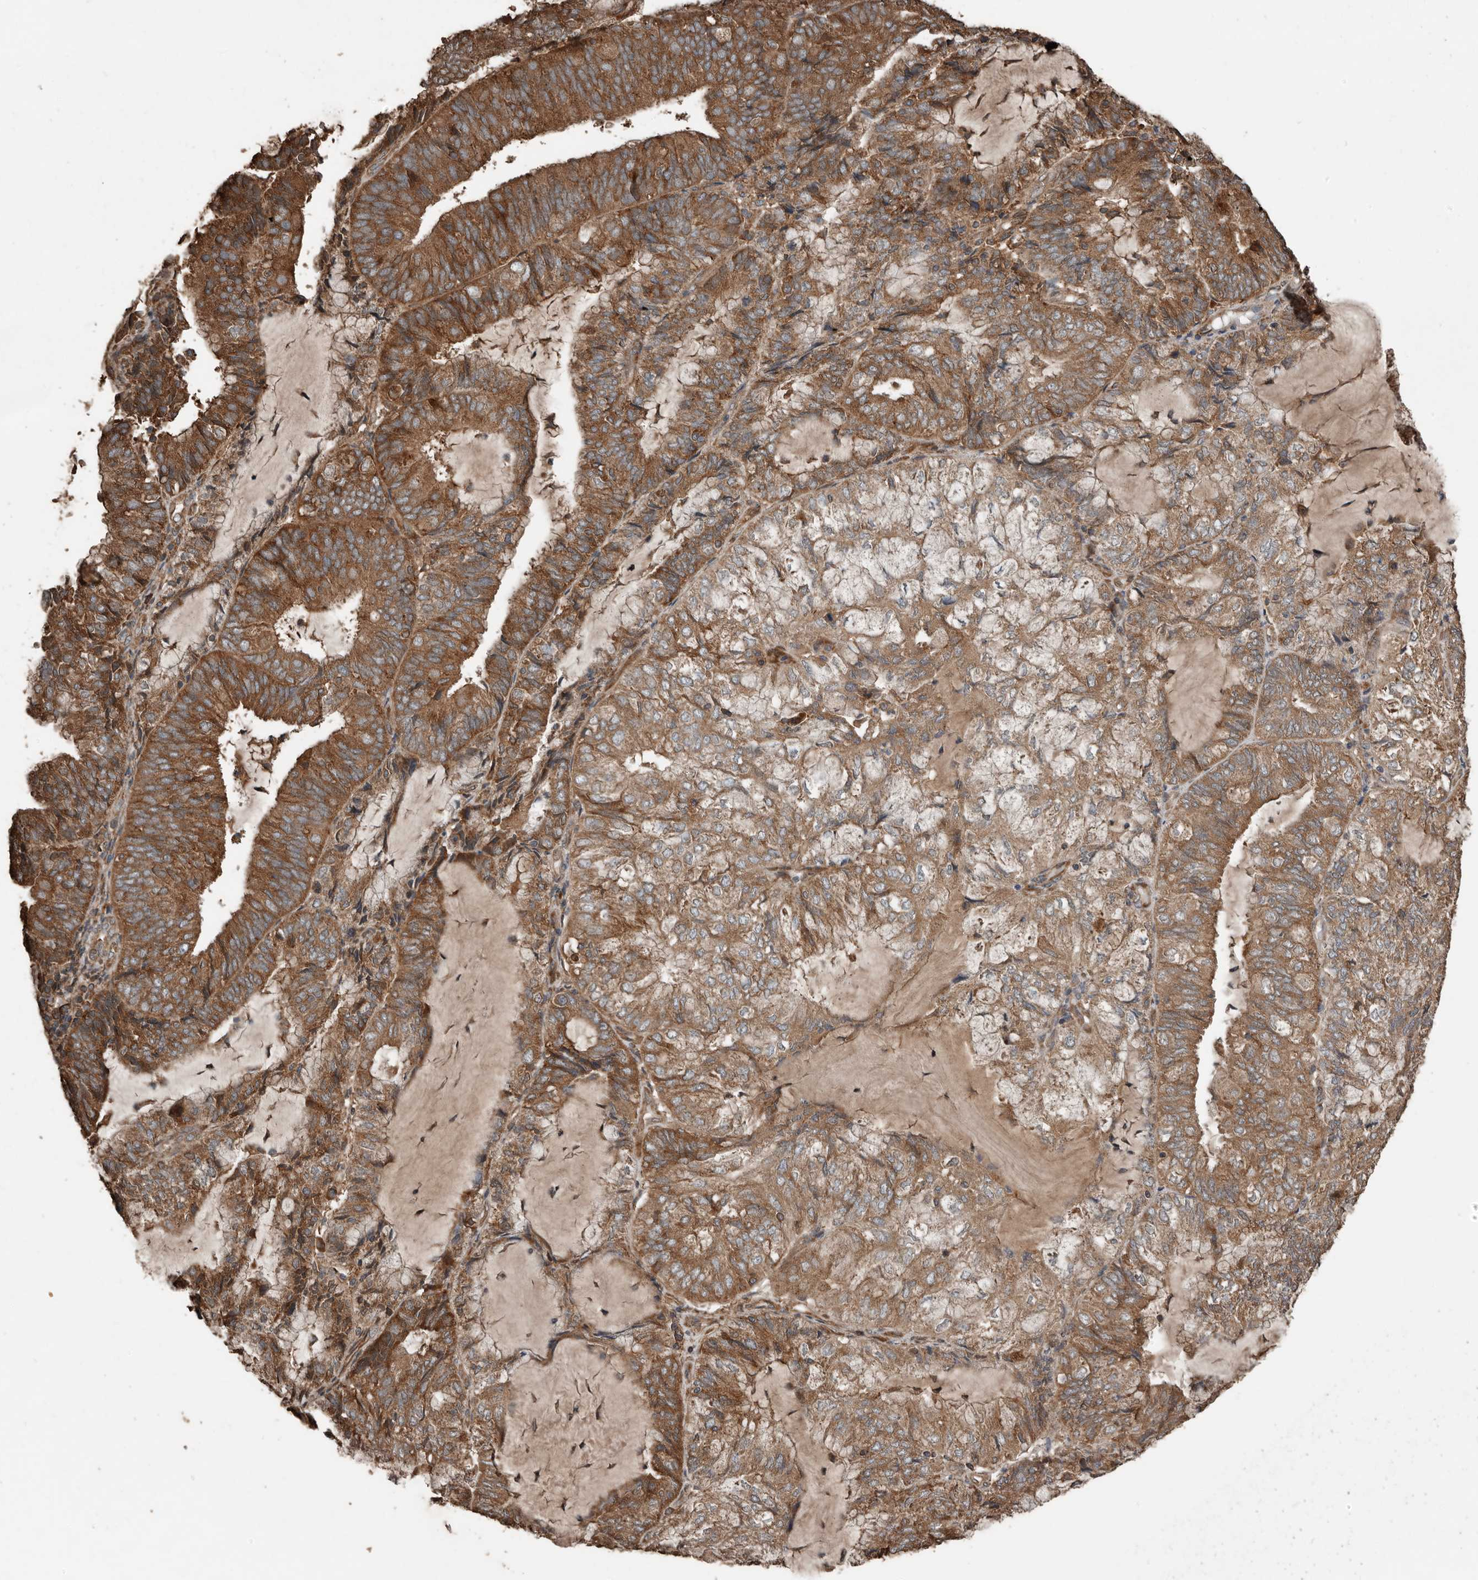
{"staining": {"intensity": "strong", "quantity": ">75%", "location": "cytoplasmic/membranous"}, "tissue": "endometrial cancer", "cell_type": "Tumor cells", "image_type": "cancer", "snomed": [{"axis": "morphology", "description": "Adenocarcinoma, NOS"}, {"axis": "topography", "description": "Endometrium"}], "caption": "Tumor cells demonstrate strong cytoplasmic/membranous positivity in about >75% of cells in endometrial adenocarcinoma.", "gene": "RNF207", "patient": {"sex": "female", "age": 81}}